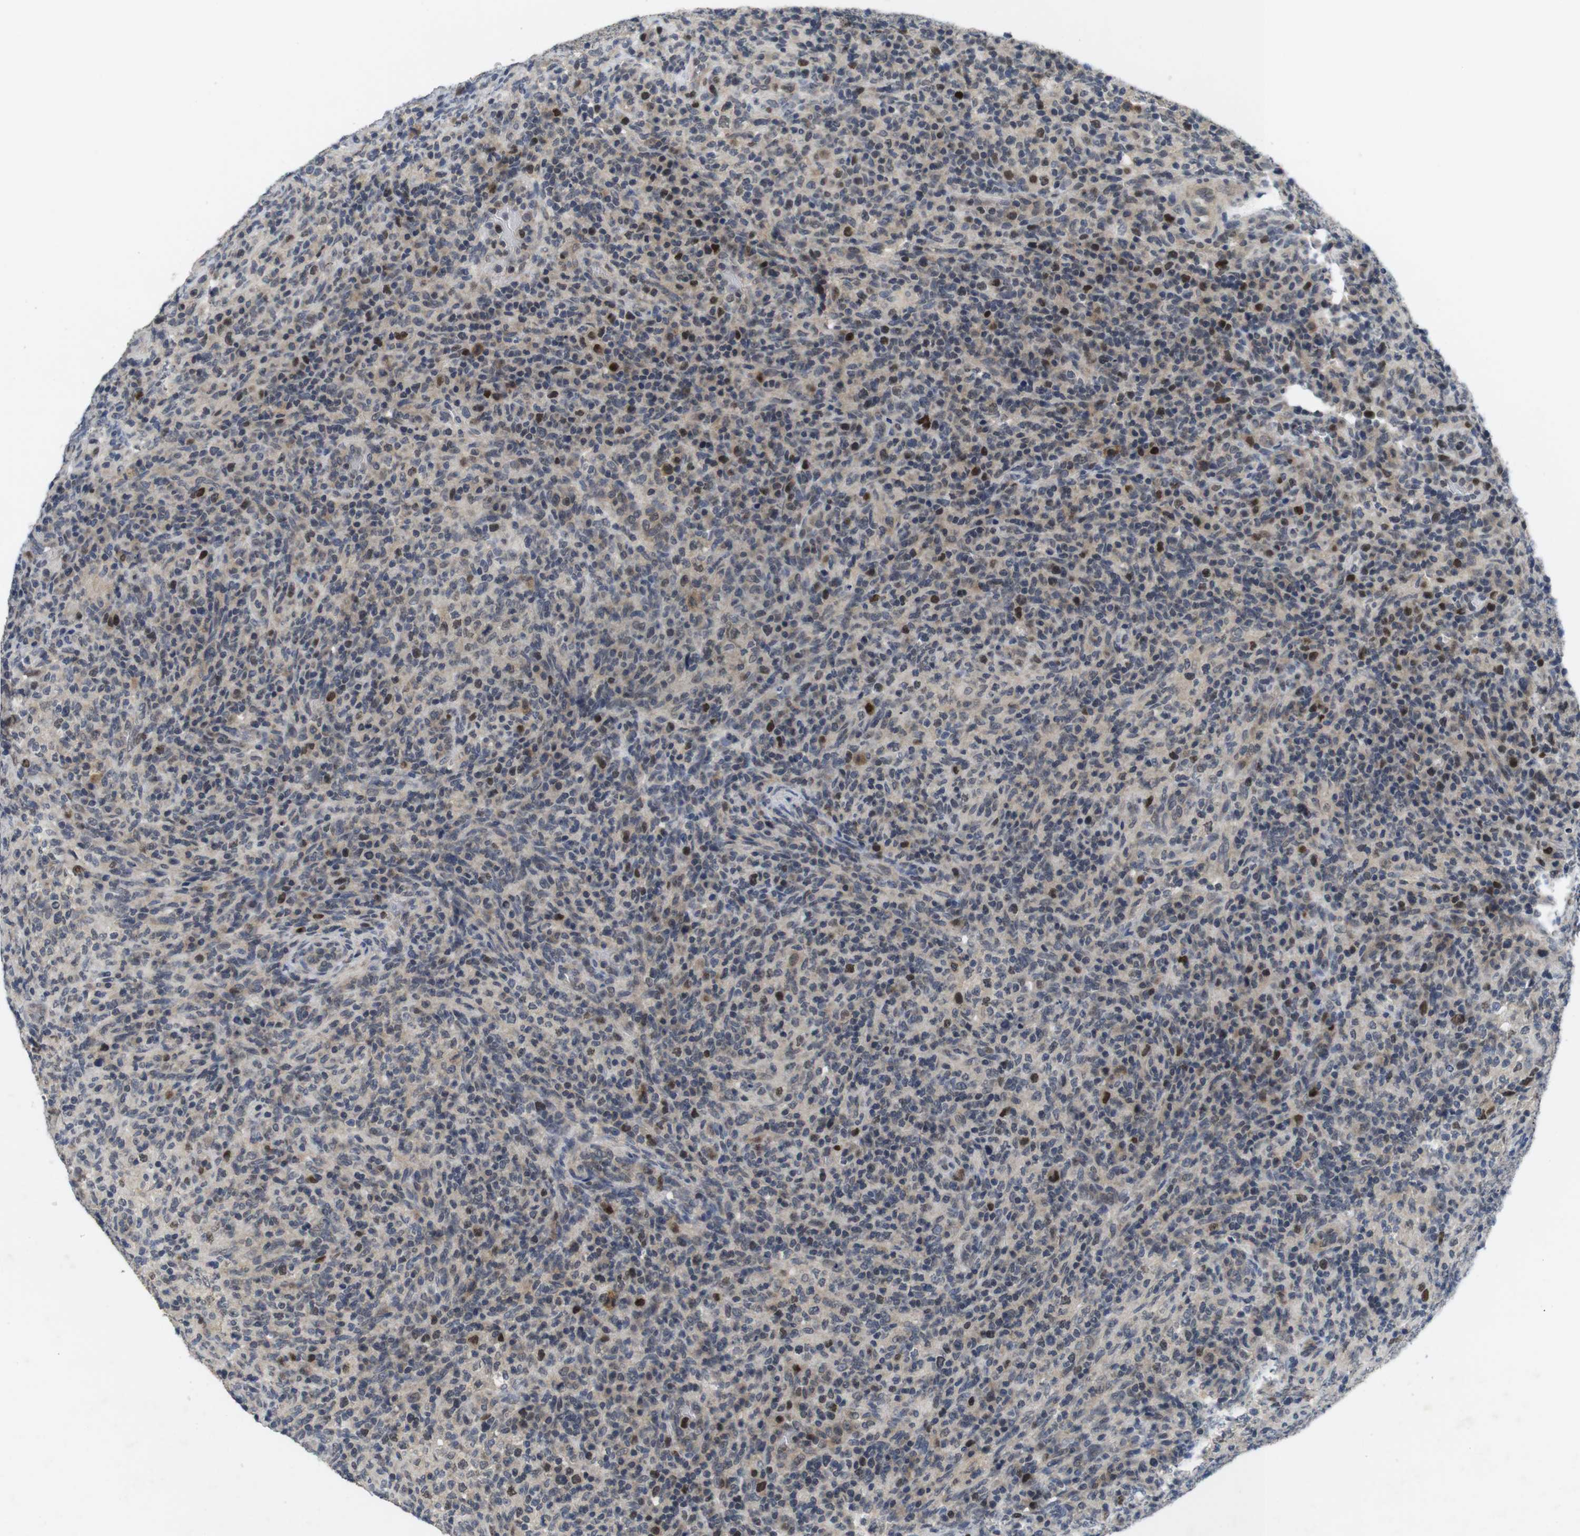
{"staining": {"intensity": "strong", "quantity": "<25%", "location": "nuclear"}, "tissue": "lymphoma", "cell_type": "Tumor cells", "image_type": "cancer", "snomed": [{"axis": "morphology", "description": "Malignant lymphoma, non-Hodgkin's type, High grade"}, {"axis": "topography", "description": "Lymph node"}], "caption": "Immunohistochemistry of high-grade malignant lymphoma, non-Hodgkin's type shows medium levels of strong nuclear positivity in approximately <25% of tumor cells.", "gene": "SKP2", "patient": {"sex": "female", "age": 76}}